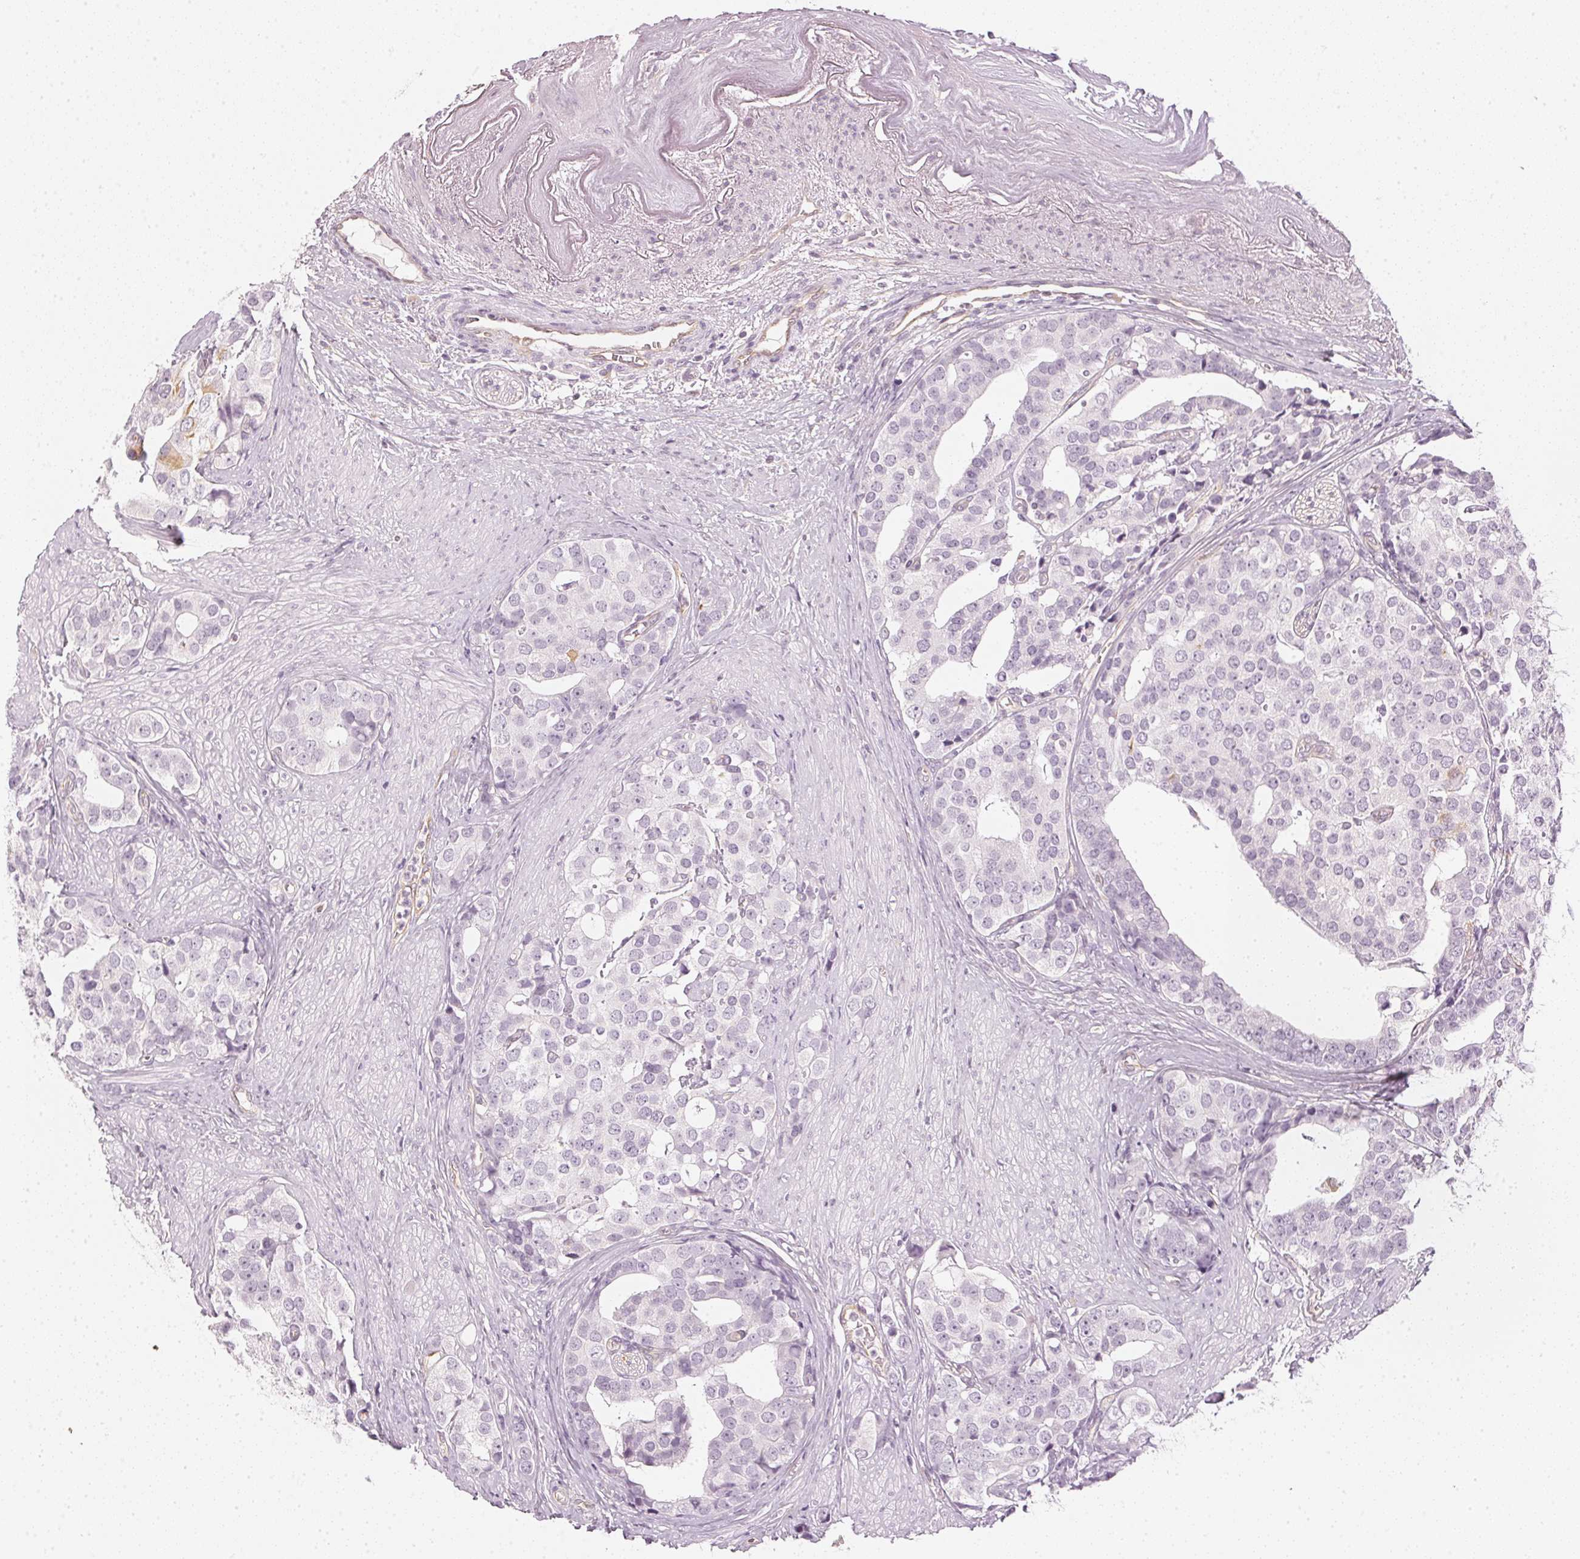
{"staining": {"intensity": "negative", "quantity": "none", "location": "none"}, "tissue": "prostate cancer", "cell_type": "Tumor cells", "image_type": "cancer", "snomed": [{"axis": "morphology", "description": "Adenocarcinoma, High grade"}, {"axis": "topography", "description": "Prostate"}], "caption": "There is no significant positivity in tumor cells of prostate cancer (high-grade adenocarcinoma).", "gene": "APLP1", "patient": {"sex": "male", "age": 71}}